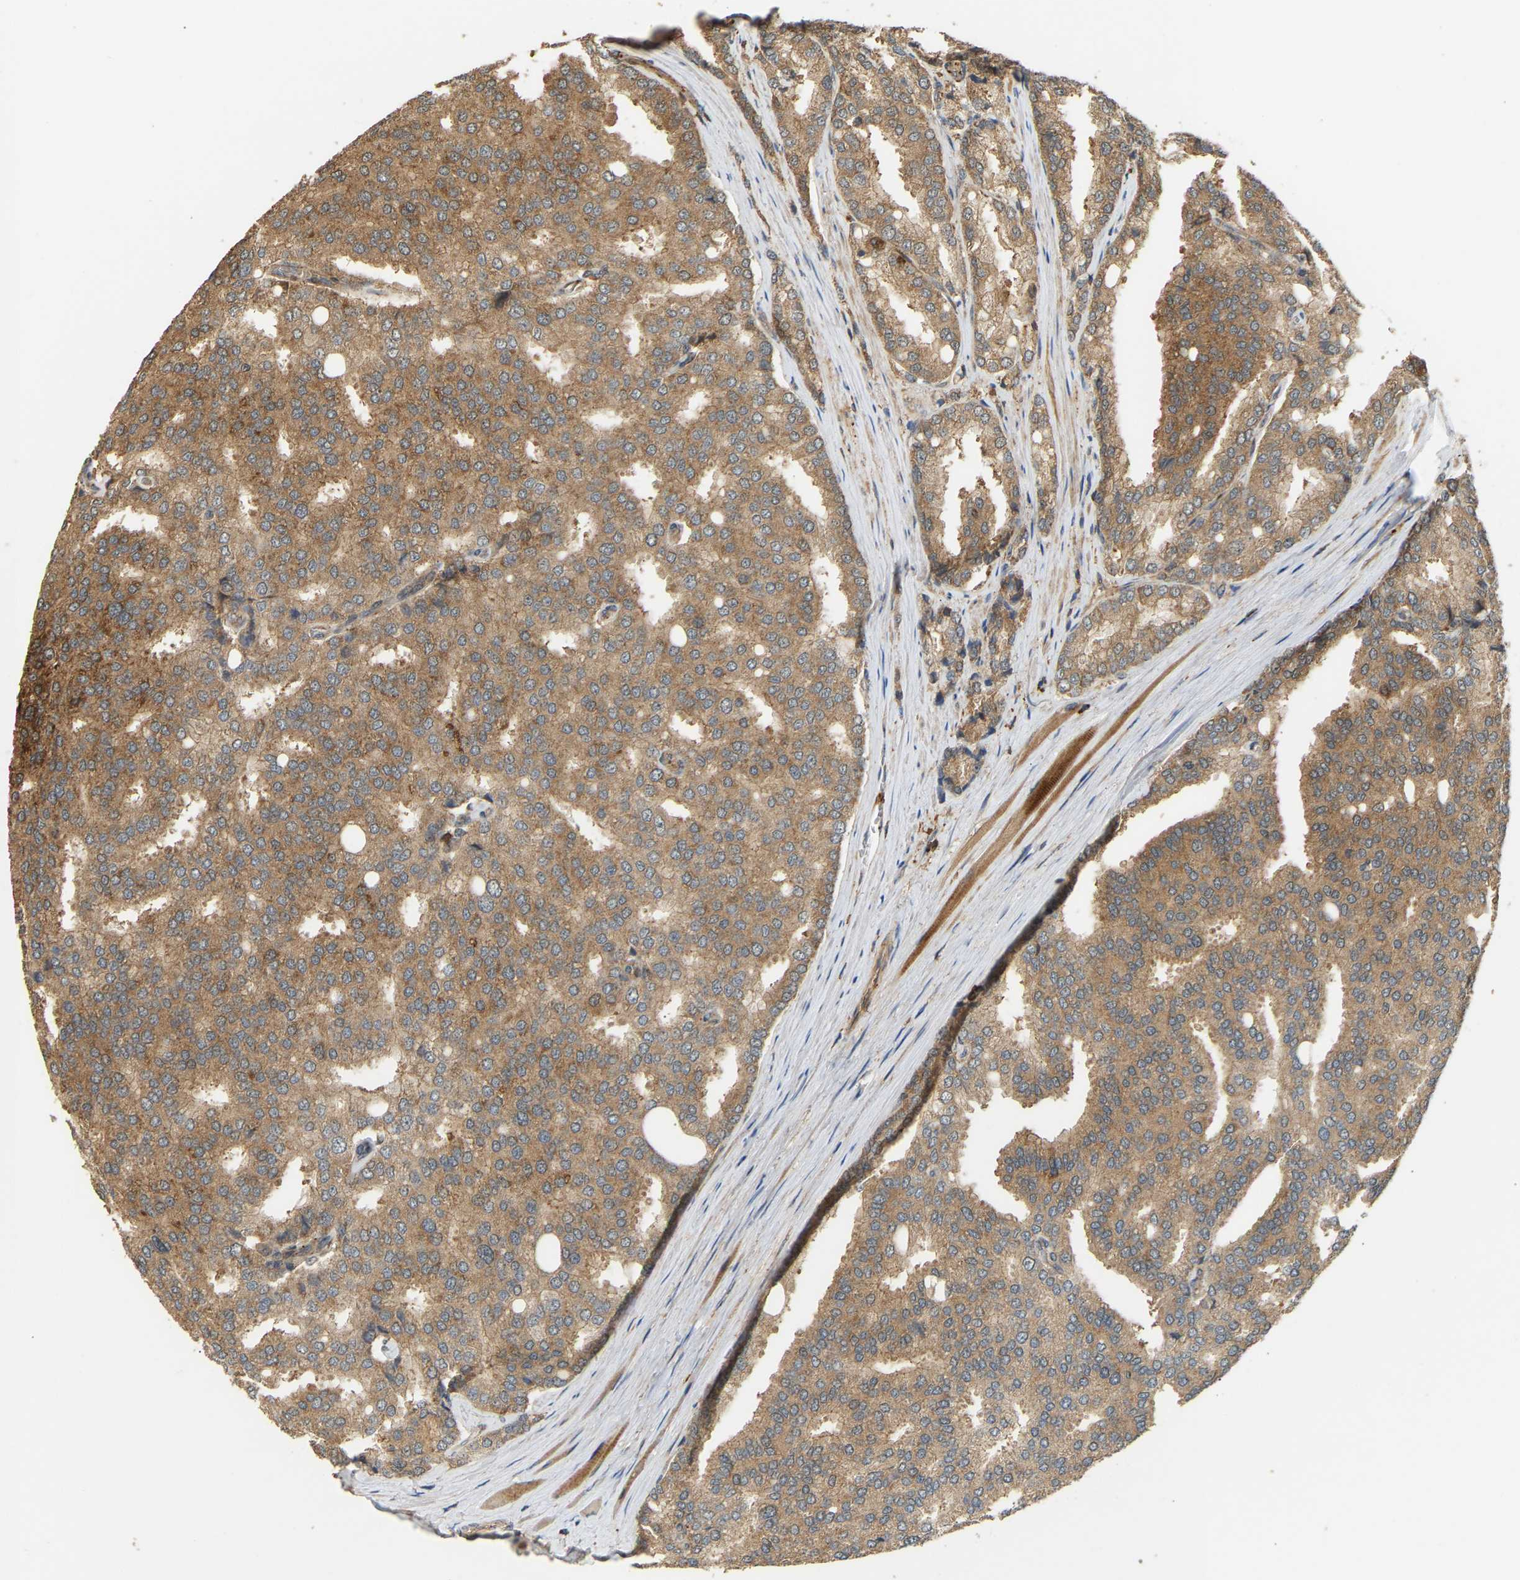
{"staining": {"intensity": "moderate", "quantity": ">75%", "location": "cytoplasmic/membranous"}, "tissue": "prostate cancer", "cell_type": "Tumor cells", "image_type": "cancer", "snomed": [{"axis": "morphology", "description": "Adenocarcinoma, High grade"}, {"axis": "topography", "description": "Prostate"}], "caption": "A micrograph of prostate cancer stained for a protein reveals moderate cytoplasmic/membranous brown staining in tumor cells.", "gene": "GOPC", "patient": {"sex": "male", "age": 50}}